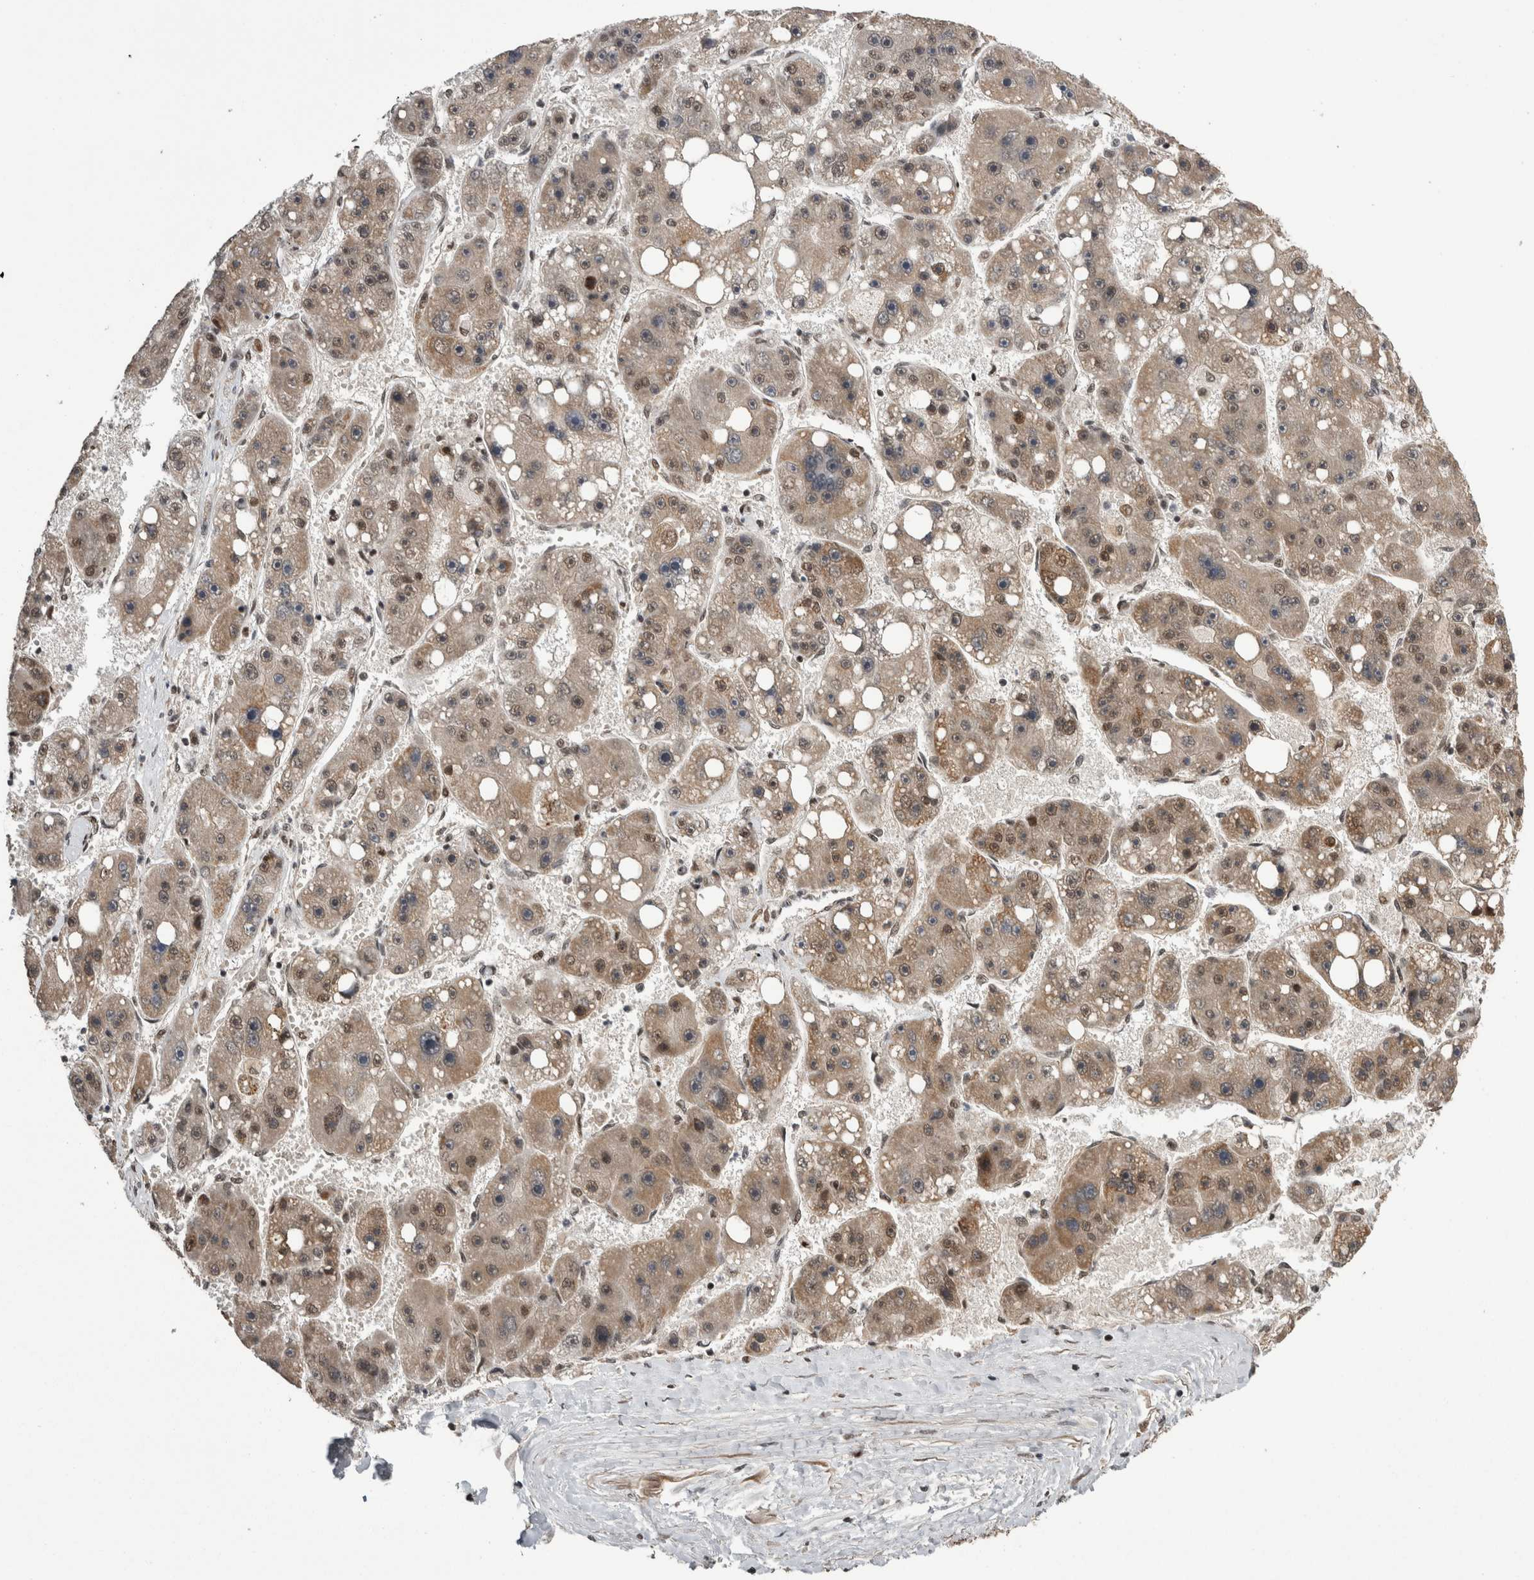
{"staining": {"intensity": "weak", "quantity": ">75%", "location": "cytoplasmic/membranous,nuclear"}, "tissue": "liver cancer", "cell_type": "Tumor cells", "image_type": "cancer", "snomed": [{"axis": "morphology", "description": "Carcinoma, Hepatocellular, NOS"}, {"axis": "topography", "description": "Liver"}], "caption": "A micrograph of hepatocellular carcinoma (liver) stained for a protein exhibits weak cytoplasmic/membranous and nuclear brown staining in tumor cells.", "gene": "CPSF2", "patient": {"sex": "female", "age": 61}}